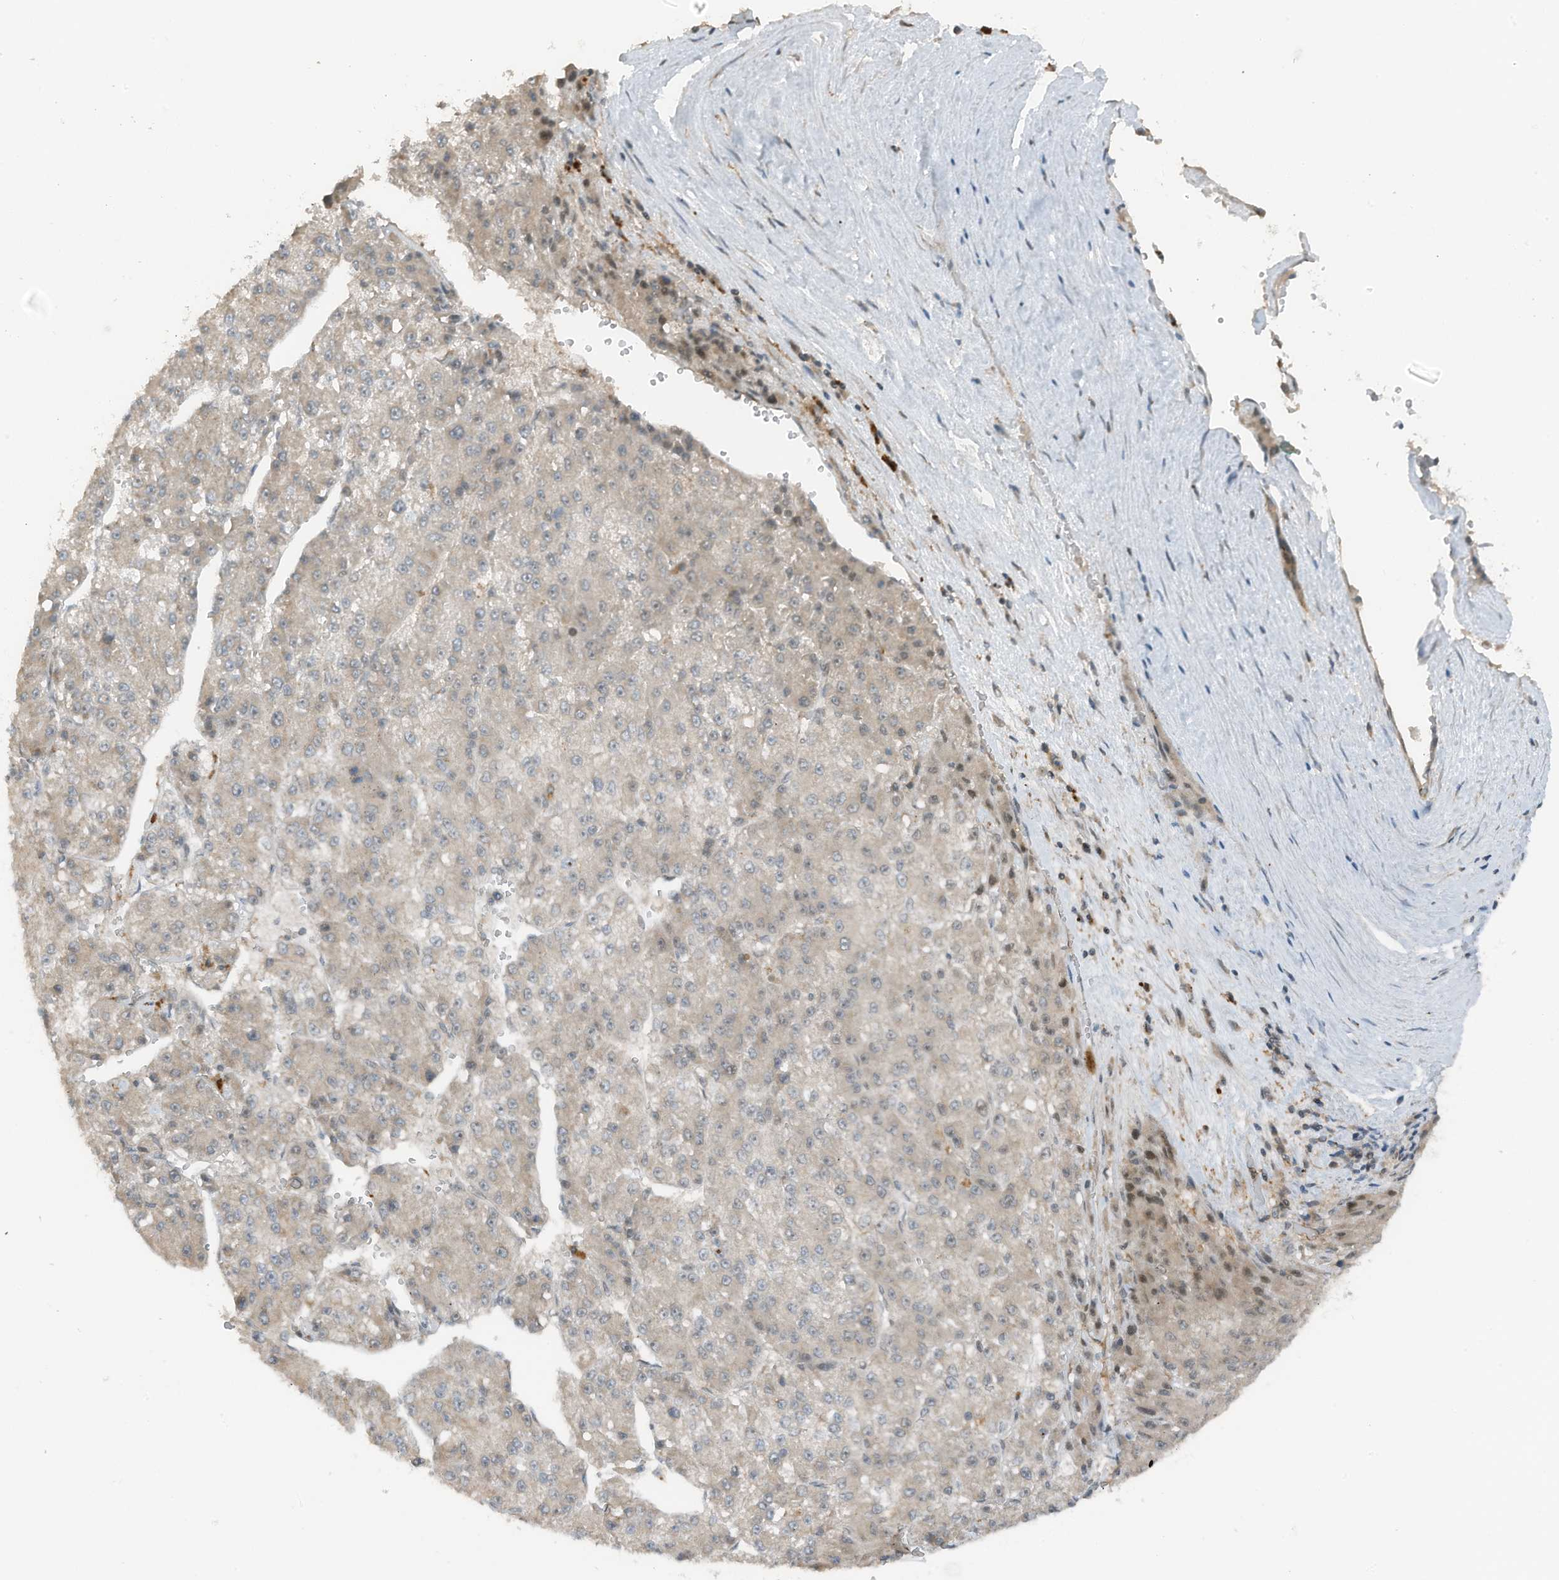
{"staining": {"intensity": "weak", "quantity": "<25%", "location": "nuclear"}, "tissue": "liver cancer", "cell_type": "Tumor cells", "image_type": "cancer", "snomed": [{"axis": "morphology", "description": "Carcinoma, Hepatocellular, NOS"}, {"axis": "topography", "description": "Liver"}], "caption": "There is no significant staining in tumor cells of liver hepatocellular carcinoma.", "gene": "TXNDC9", "patient": {"sex": "female", "age": 73}}